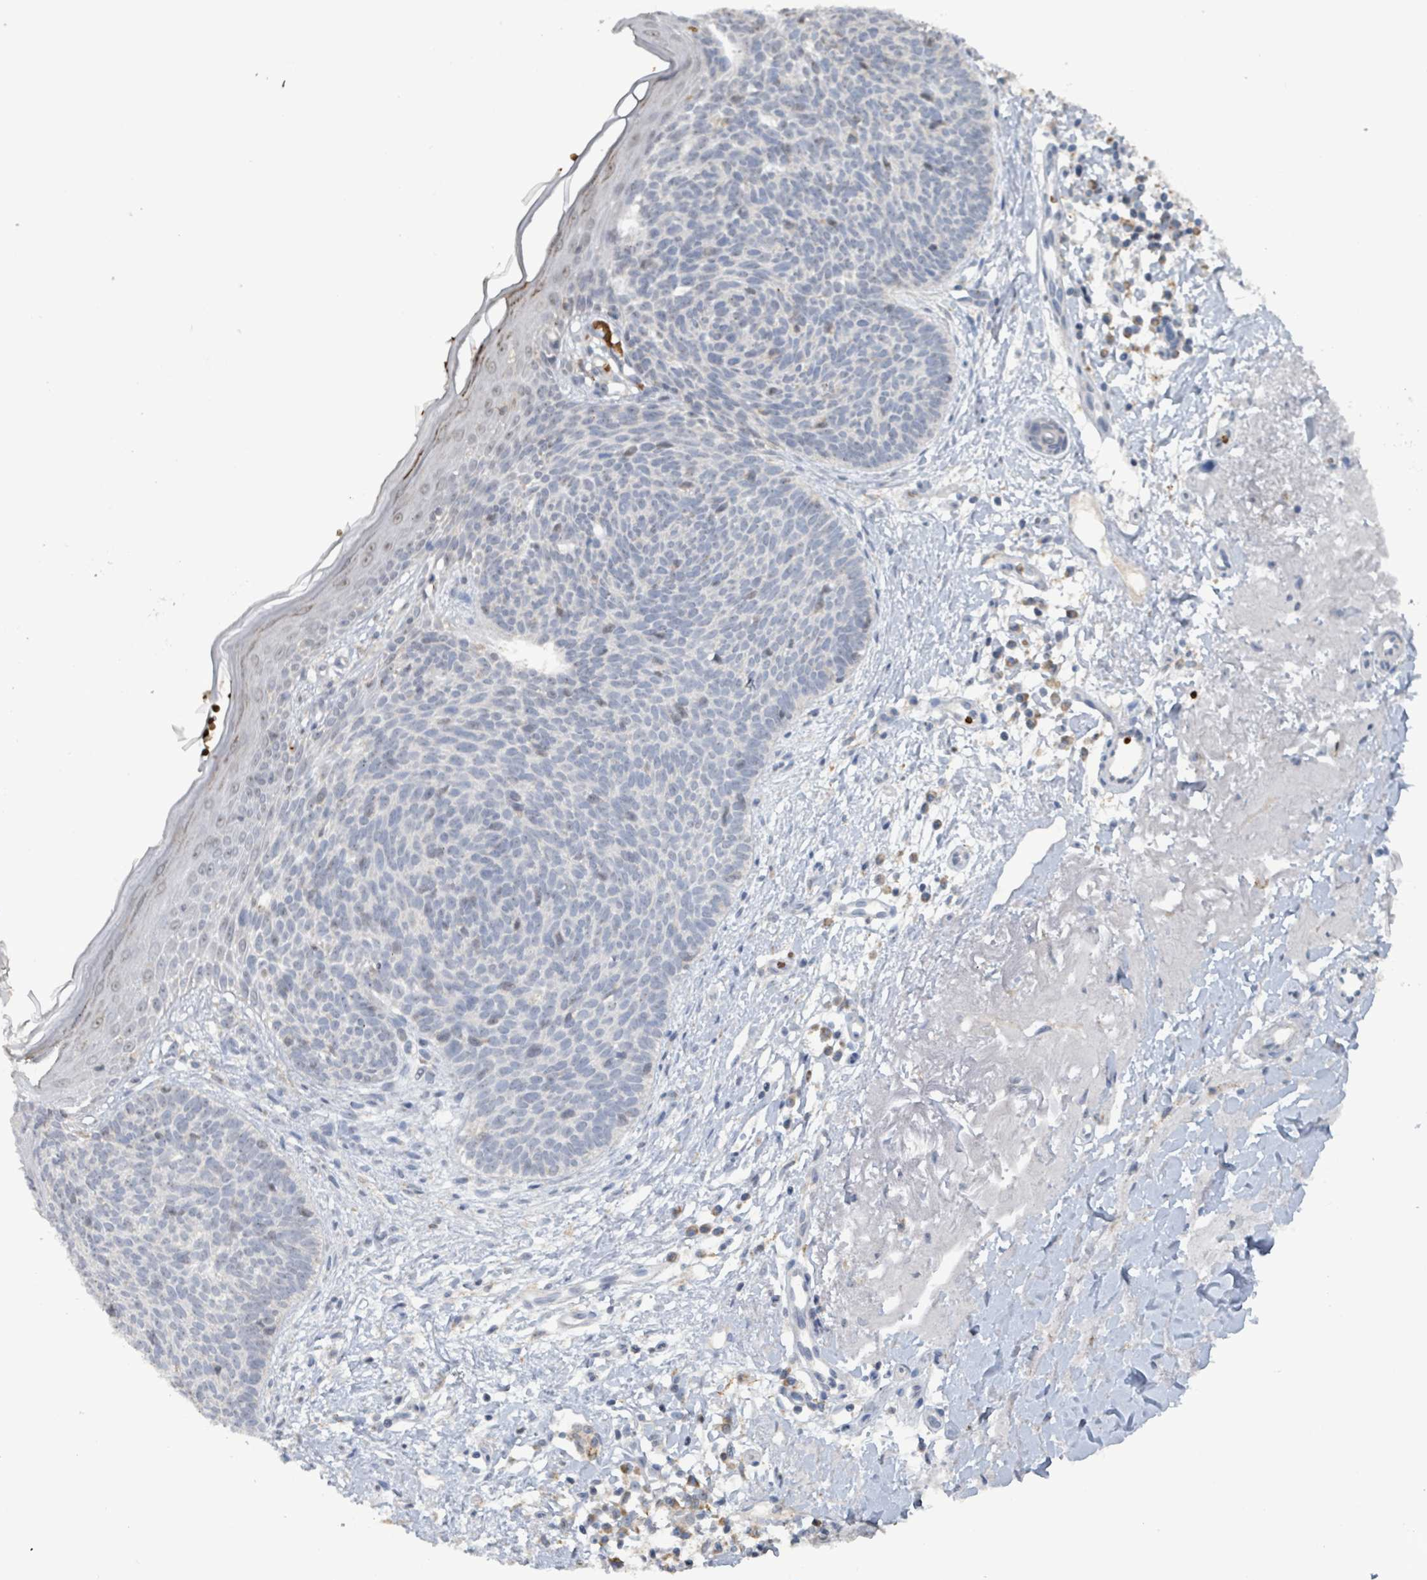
{"staining": {"intensity": "negative", "quantity": "none", "location": "none"}, "tissue": "skin cancer", "cell_type": "Tumor cells", "image_type": "cancer", "snomed": [{"axis": "morphology", "description": "Basal cell carcinoma"}, {"axis": "topography", "description": "Skin"}], "caption": "Skin cancer was stained to show a protein in brown. There is no significant staining in tumor cells.", "gene": "SEBOX", "patient": {"sex": "male", "age": 84}}